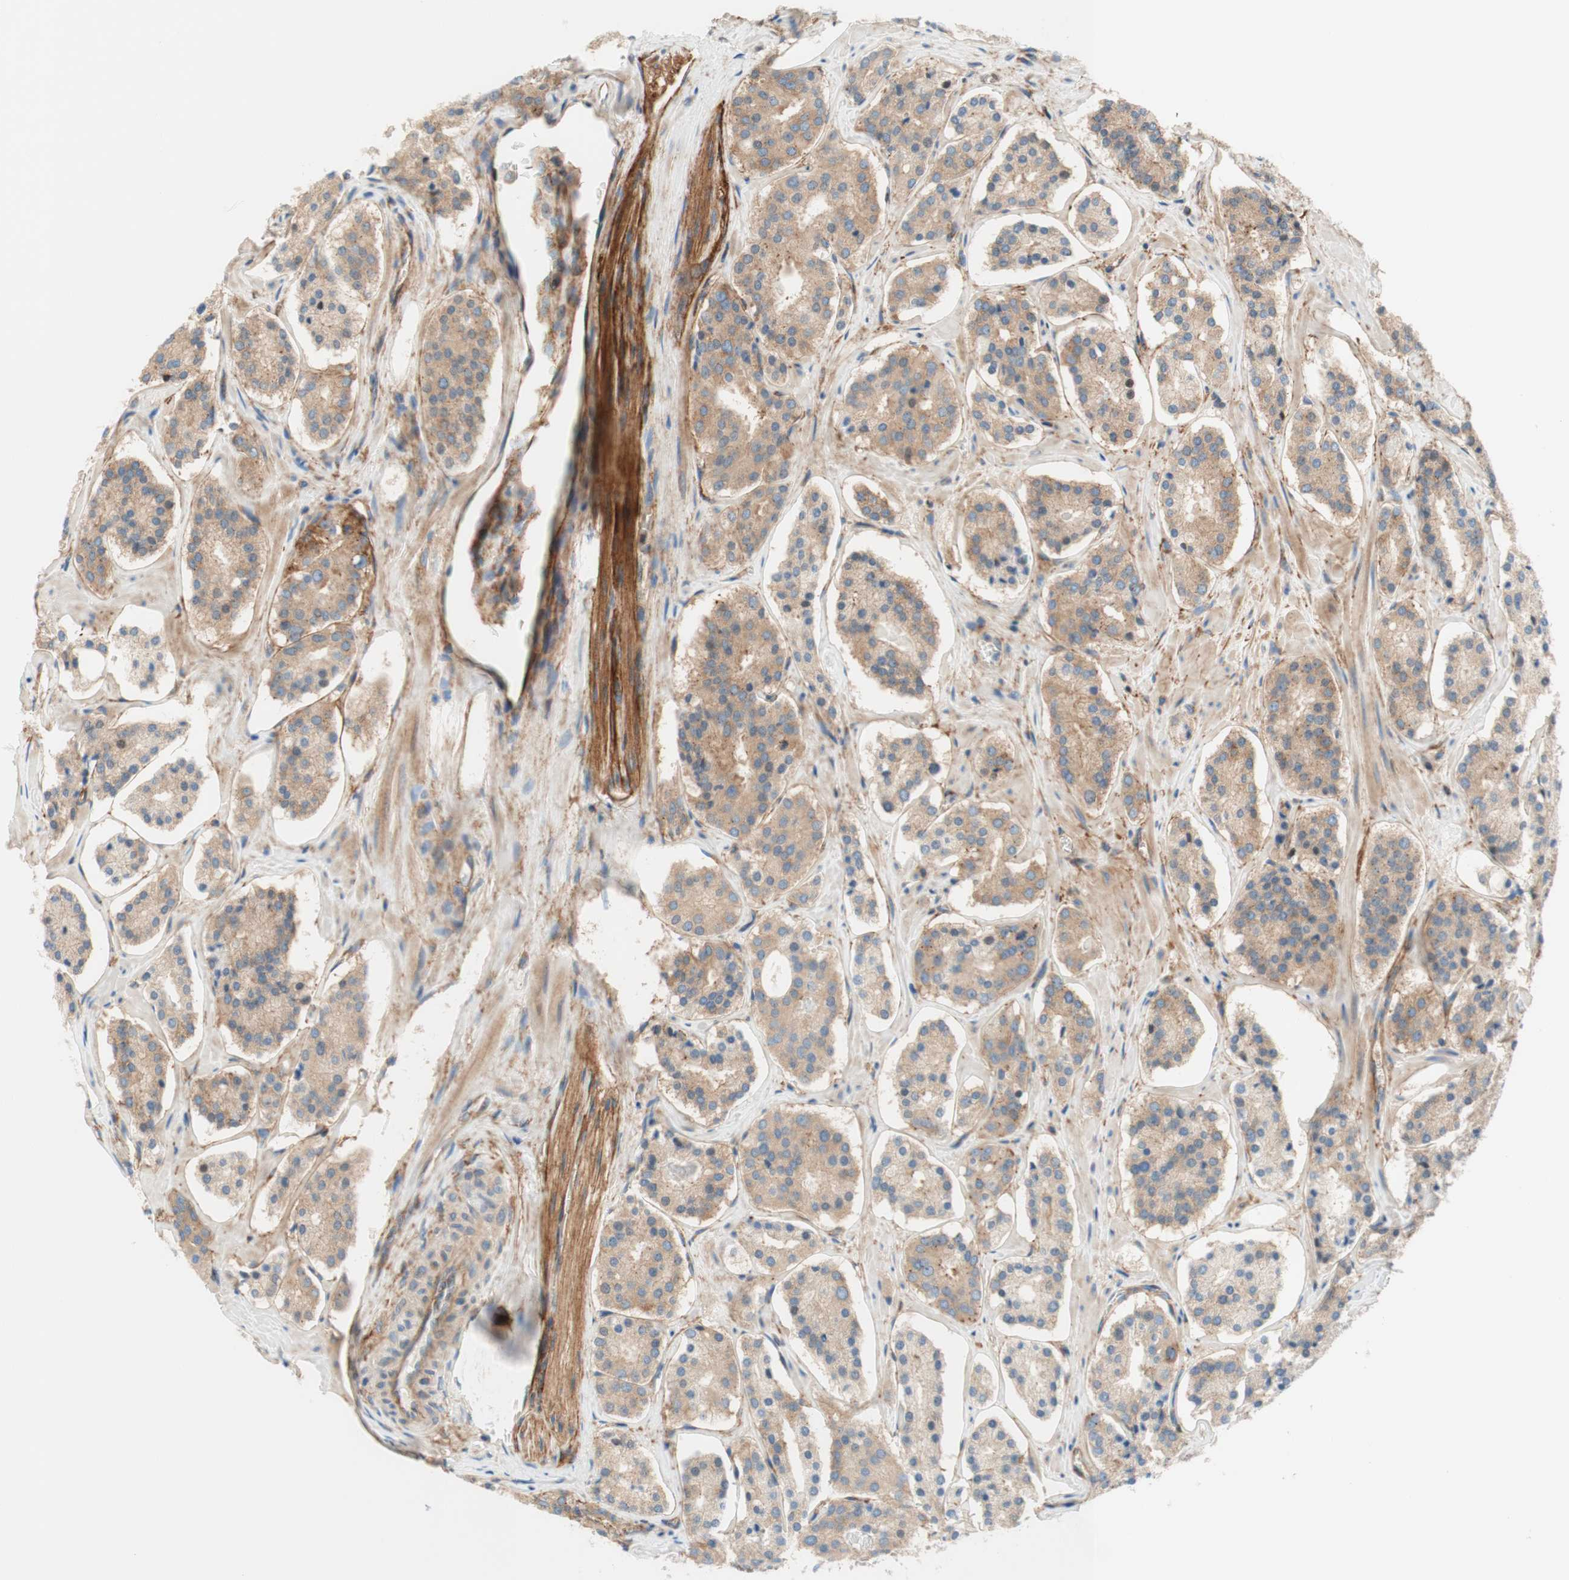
{"staining": {"intensity": "moderate", "quantity": ">75%", "location": "cytoplasmic/membranous"}, "tissue": "prostate cancer", "cell_type": "Tumor cells", "image_type": "cancer", "snomed": [{"axis": "morphology", "description": "Adenocarcinoma, High grade"}, {"axis": "topography", "description": "Prostate"}], "caption": "A brown stain labels moderate cytoplasmic/membranous staining of a protein in human prostate cancer (adenocarcinoma (high-grade)) tumor cells. (DAB = brown stain, brightfield microscopy at high magnification).", "gene": "VPS26A", "patient": {"sex": "male", "age": 60}}